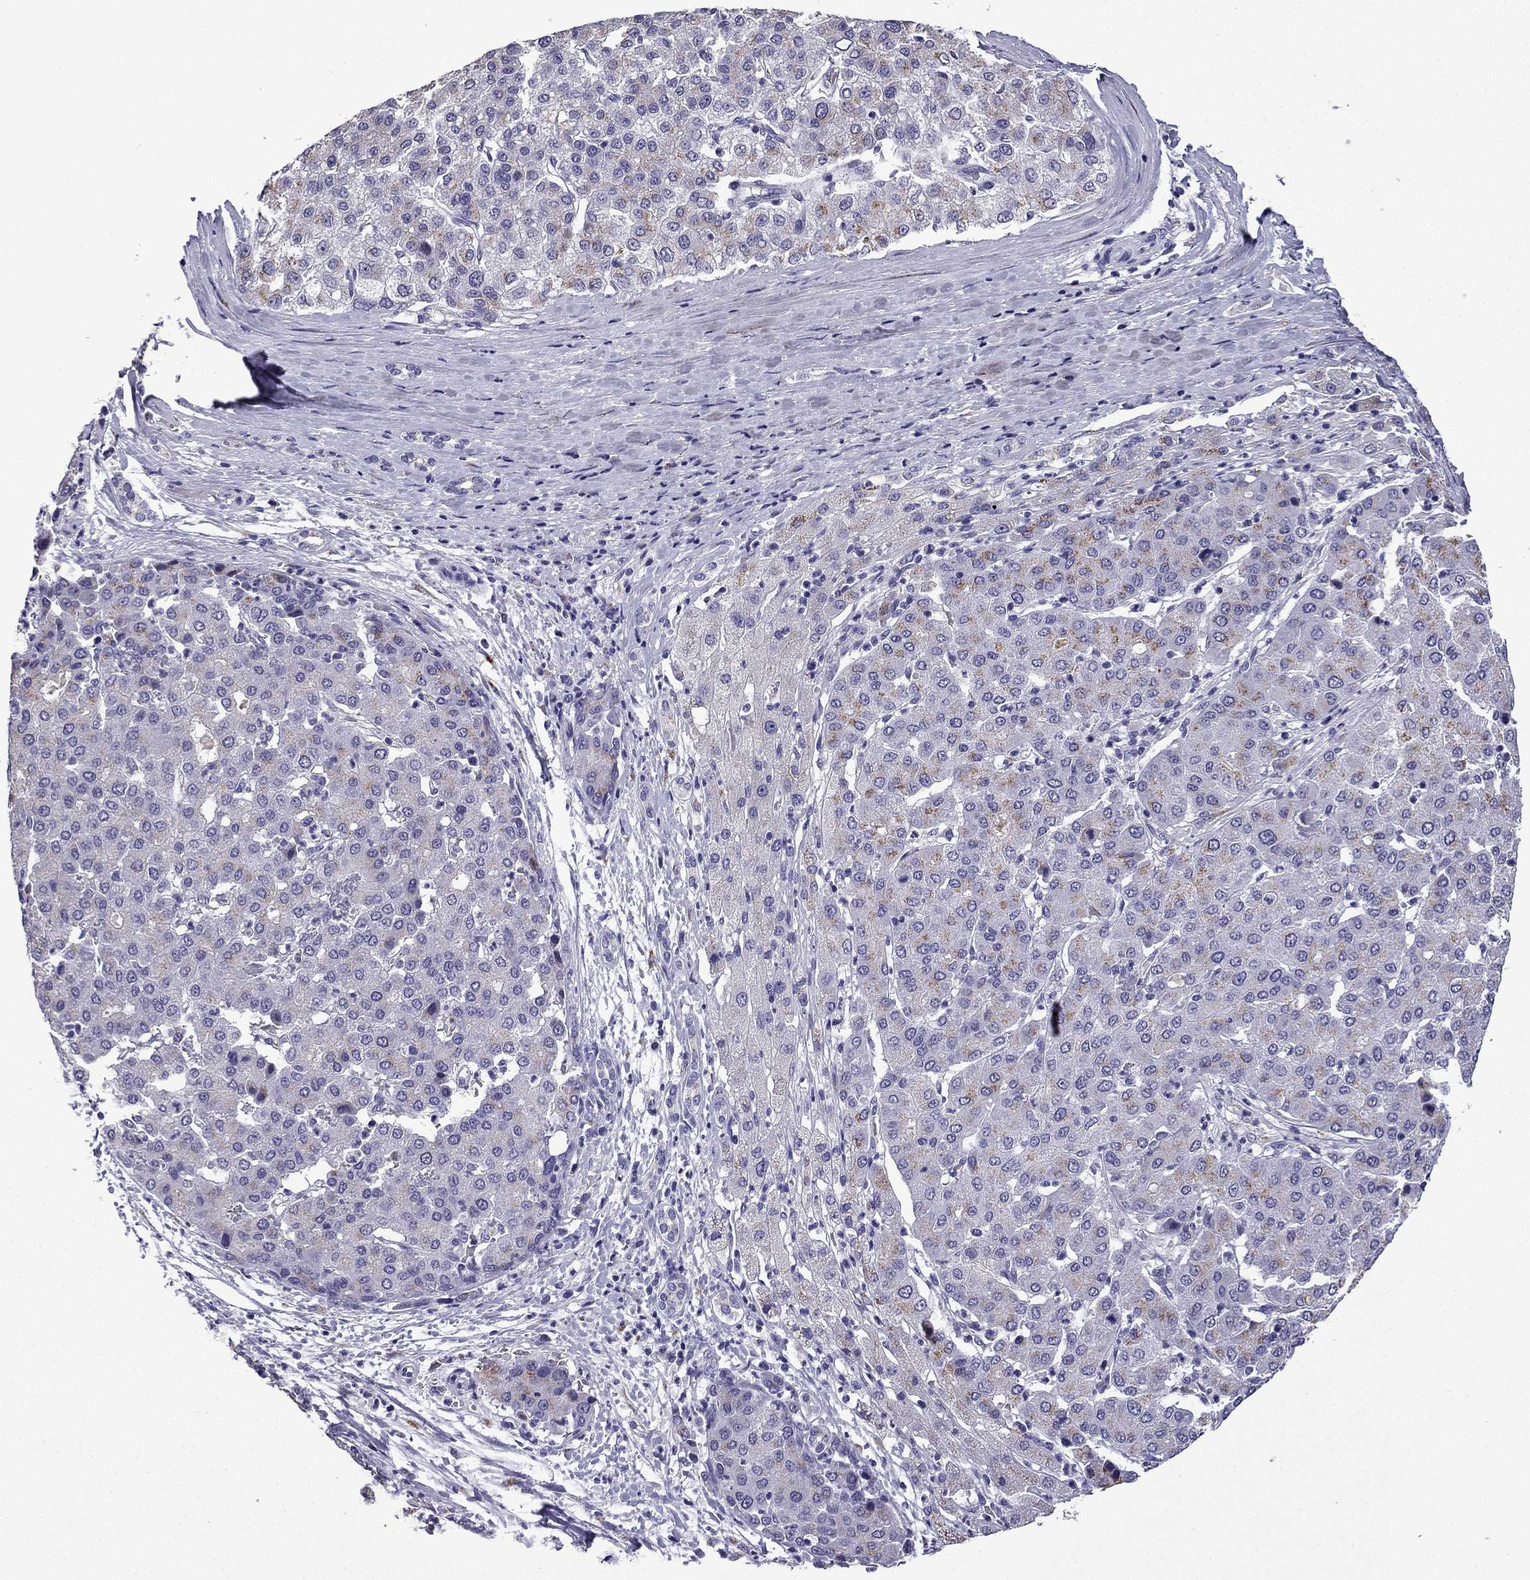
{"staining": {"intensity": "moderate", "quantity": "<25%", "location": "cytoplasmic/membranous"}, "tissue": "liver cancer", "cell_type": "Tumor cells", "image_type": "cancer", "snomed": [{"axis": "morphology", "description": "Carcinoma, Hepatocellular, NOS"}, {"axis": "topography", "description": "Liver"}], "caption": "Immunohistochemistry (IHC) image of neoplastic tissue: hepatocellular carcinoma (liver) stained using immunohistochemistry demonstrates low levels of moderate protein expression localized specifically in the cytoplasmic/membranous of tumor cells, appearing as a cytoplasmic/membranous brown color.", "gene": "TTN", "patient": {"sex": "male", "age": 65}}